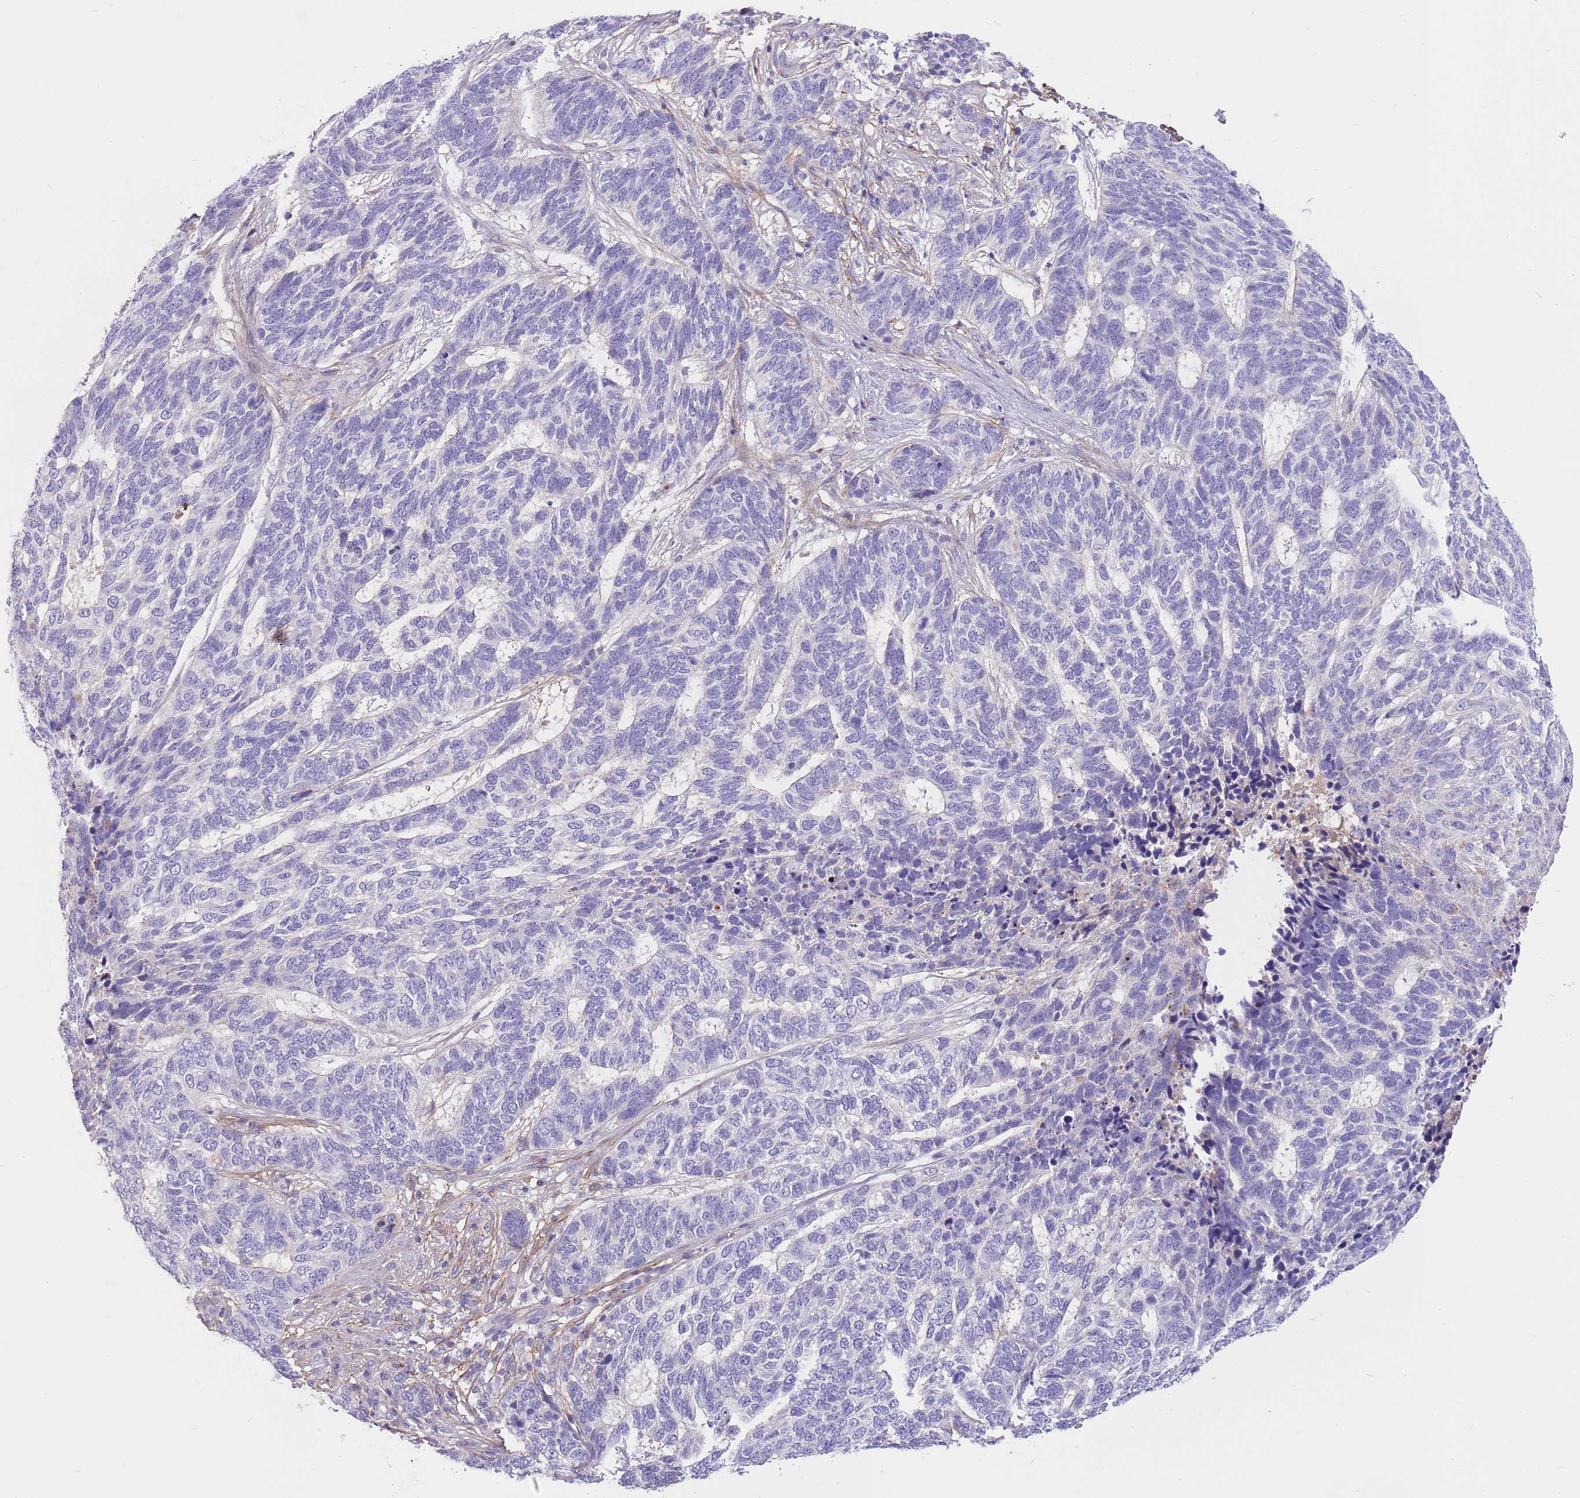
{"staining": {"intensity": "negative", "quantity": "none", "location": "none"}, "tissue": "skin cancer", "cell_type": "Tumor cells", "image_type": "cancer", "snomed": [{"axis": "morphology", "description": "Basal cell carcinoma"}, {"axis": "topography", "description": "Skin"}], "caption": "Skin basal cell carcinoma stained for a protein using immunohistochemistry displays no expression tumor cells.", "gene": "LEPROTL1", "patient": {"sex": "female", "age": 65}}